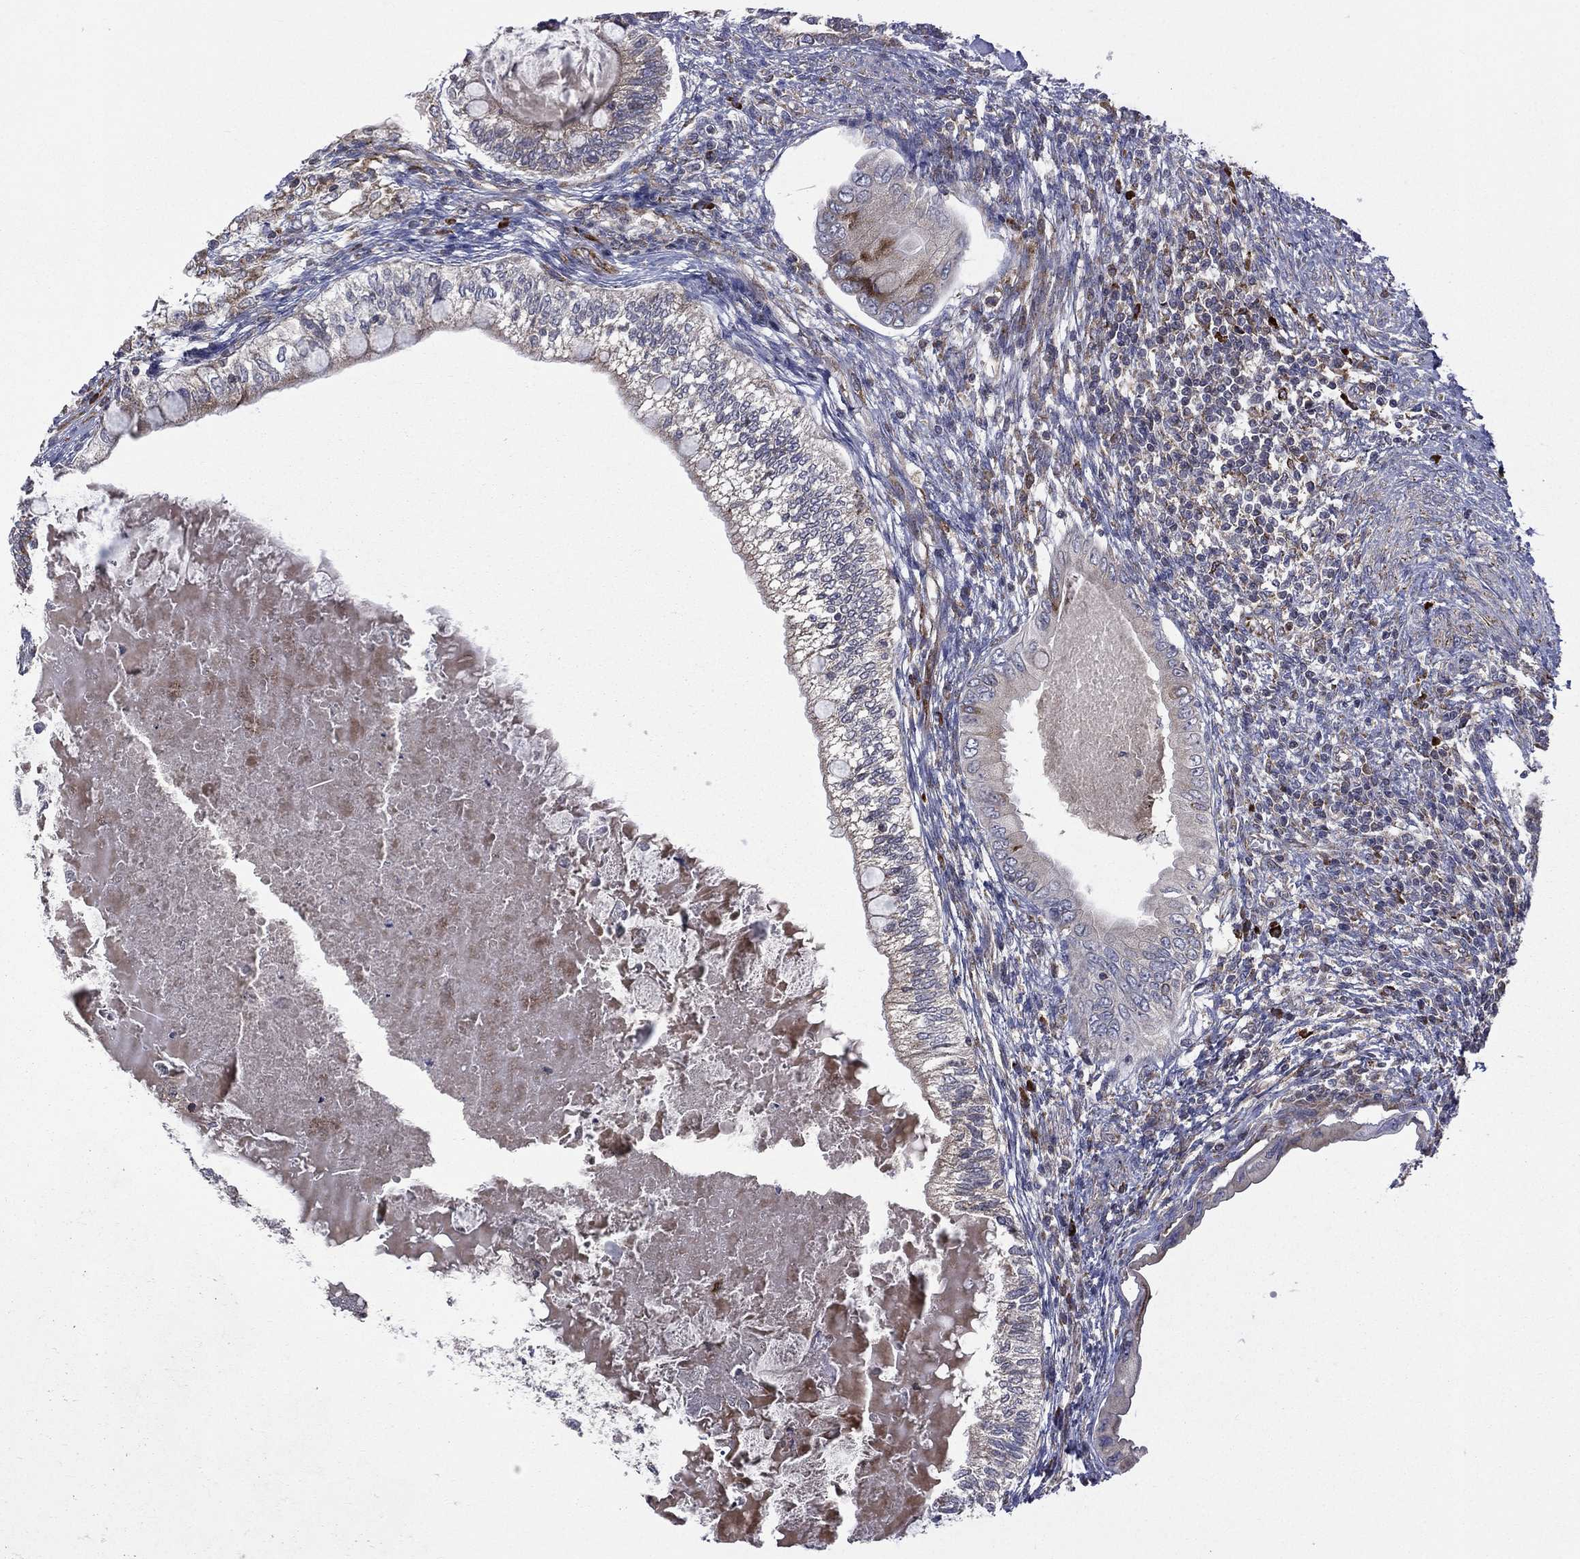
{"staining": {"intensity": "moderate", "quantity": "25%-75%", "location": "cytoplasmic/membranous"}, "tissue": "testis cancer", "cell_type": "Tumor cells", "image_type": "cancer", "snomed": [{"axis": "morphology", "description": "Seminoma, NOS"}, {"axis": "morphology", "description": "Carcinoma, Embryonal, NOS"}, {"axis": "topography", "description": "Testis"}], "caption": "Immunohistochemistry of human seminoma (testis) exhibits medium levels of moderate cytoplasmic/membranous expression in about 25%-75% of tumor cells.", "gene": "C20orf96", "patient": {"sex": "male", "age": 41}}